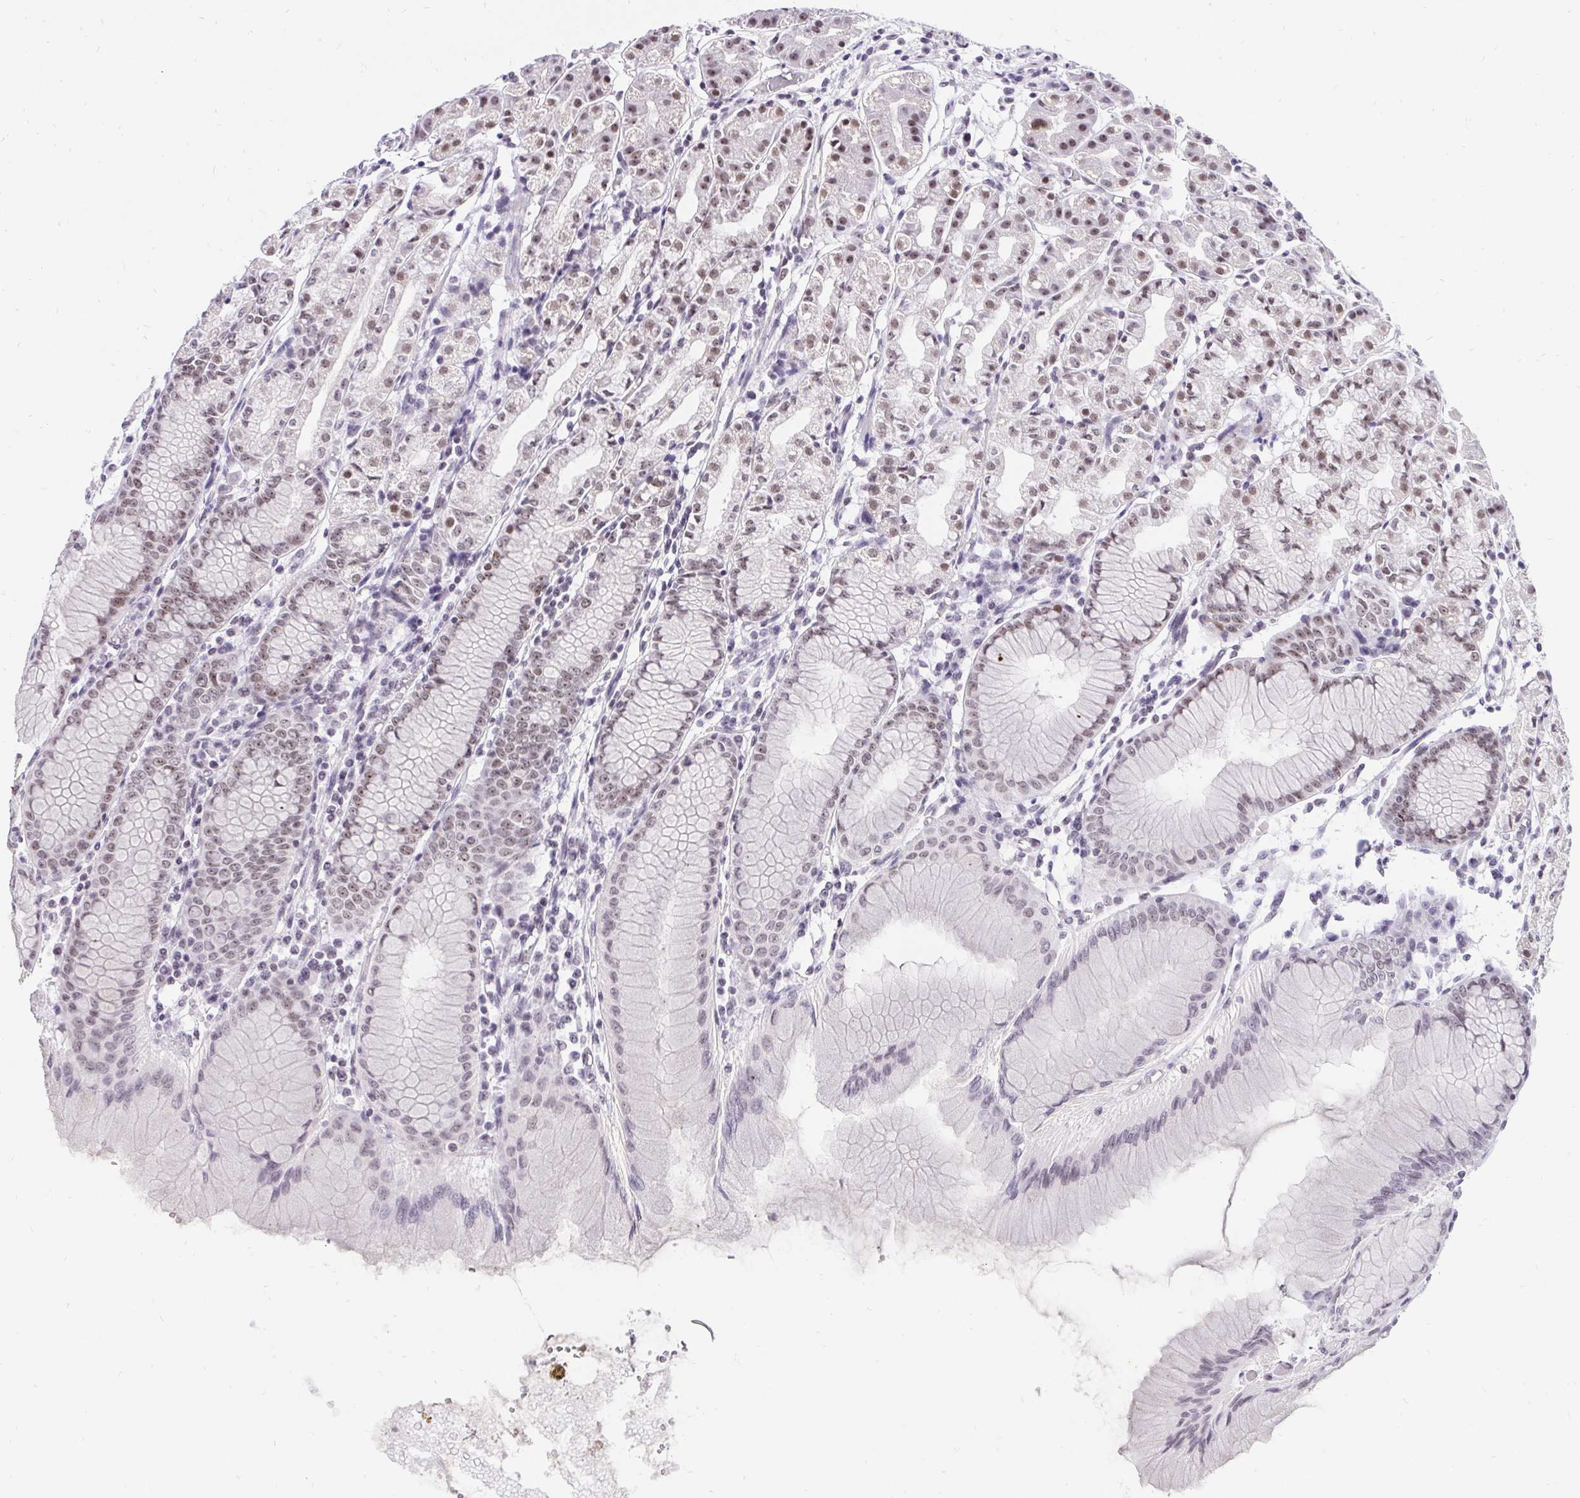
{"staining": {"intensity": "moderate", "quantity": "25%-75%", "location": "nuclear"}, "tissue": "stomach", "cell_type": "Glandular cells", "image_type": "normal", "snomed": [{"axis": "morphology", "description": "Normal tissue, NOS"}, {"axis": "topography", "description": "Stomach"}], "caption": "The histopathology image reveals staining of unremarkable stomach, revealing moderate nuclear protein staining (brown color) within glandular cells. The staining is performed using DAB brown chromogen to label protein expression. The nuclei are counter-stained blue using hematoxylin.", "gene": "ZNF860", "patient": {"sex": "female", "age": 57}}